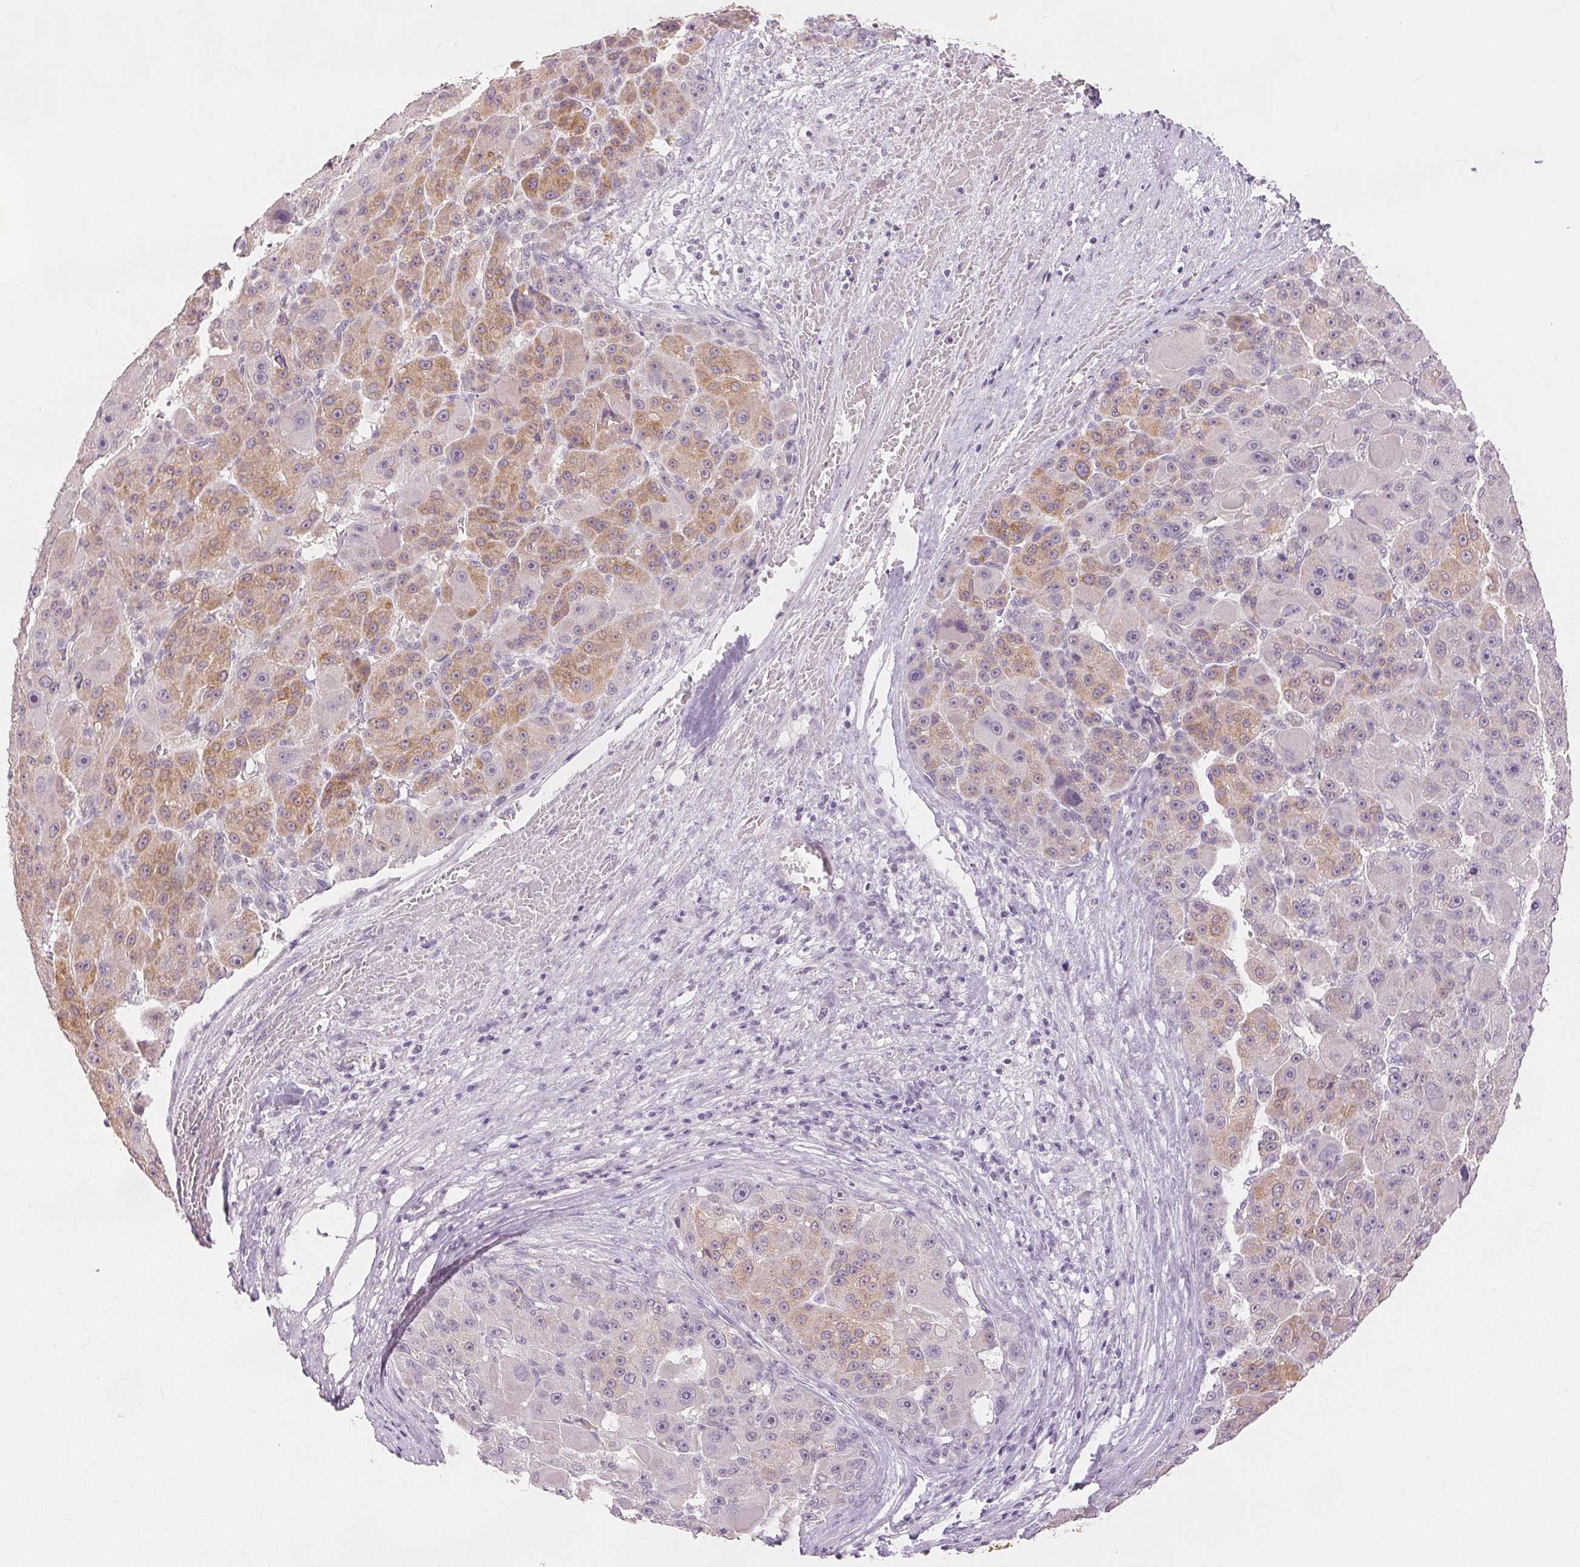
{"staining": {"intensity": "moderate", "quantity": "25%-75%", "location": "cytoplasmic/membranous"}, "tissue": "liver cancer", "cell_type": "Tumor cells", "image_type": "cancer", "snomed": [{"axis": "morphology", "description": "Carcinoma, Hepatocellular, NOS"}, {"axis": "topography", "description": "Liver"}], "caption": "Immunohistochemical staining of human liver hepatocellular carcinoma demonstrates moderate cytoplasmic/membranous protein staining in about 25%-75% of tumor cells.", "gene": "SLC27A5", "patient": {"sex": "male", "age": 76}}